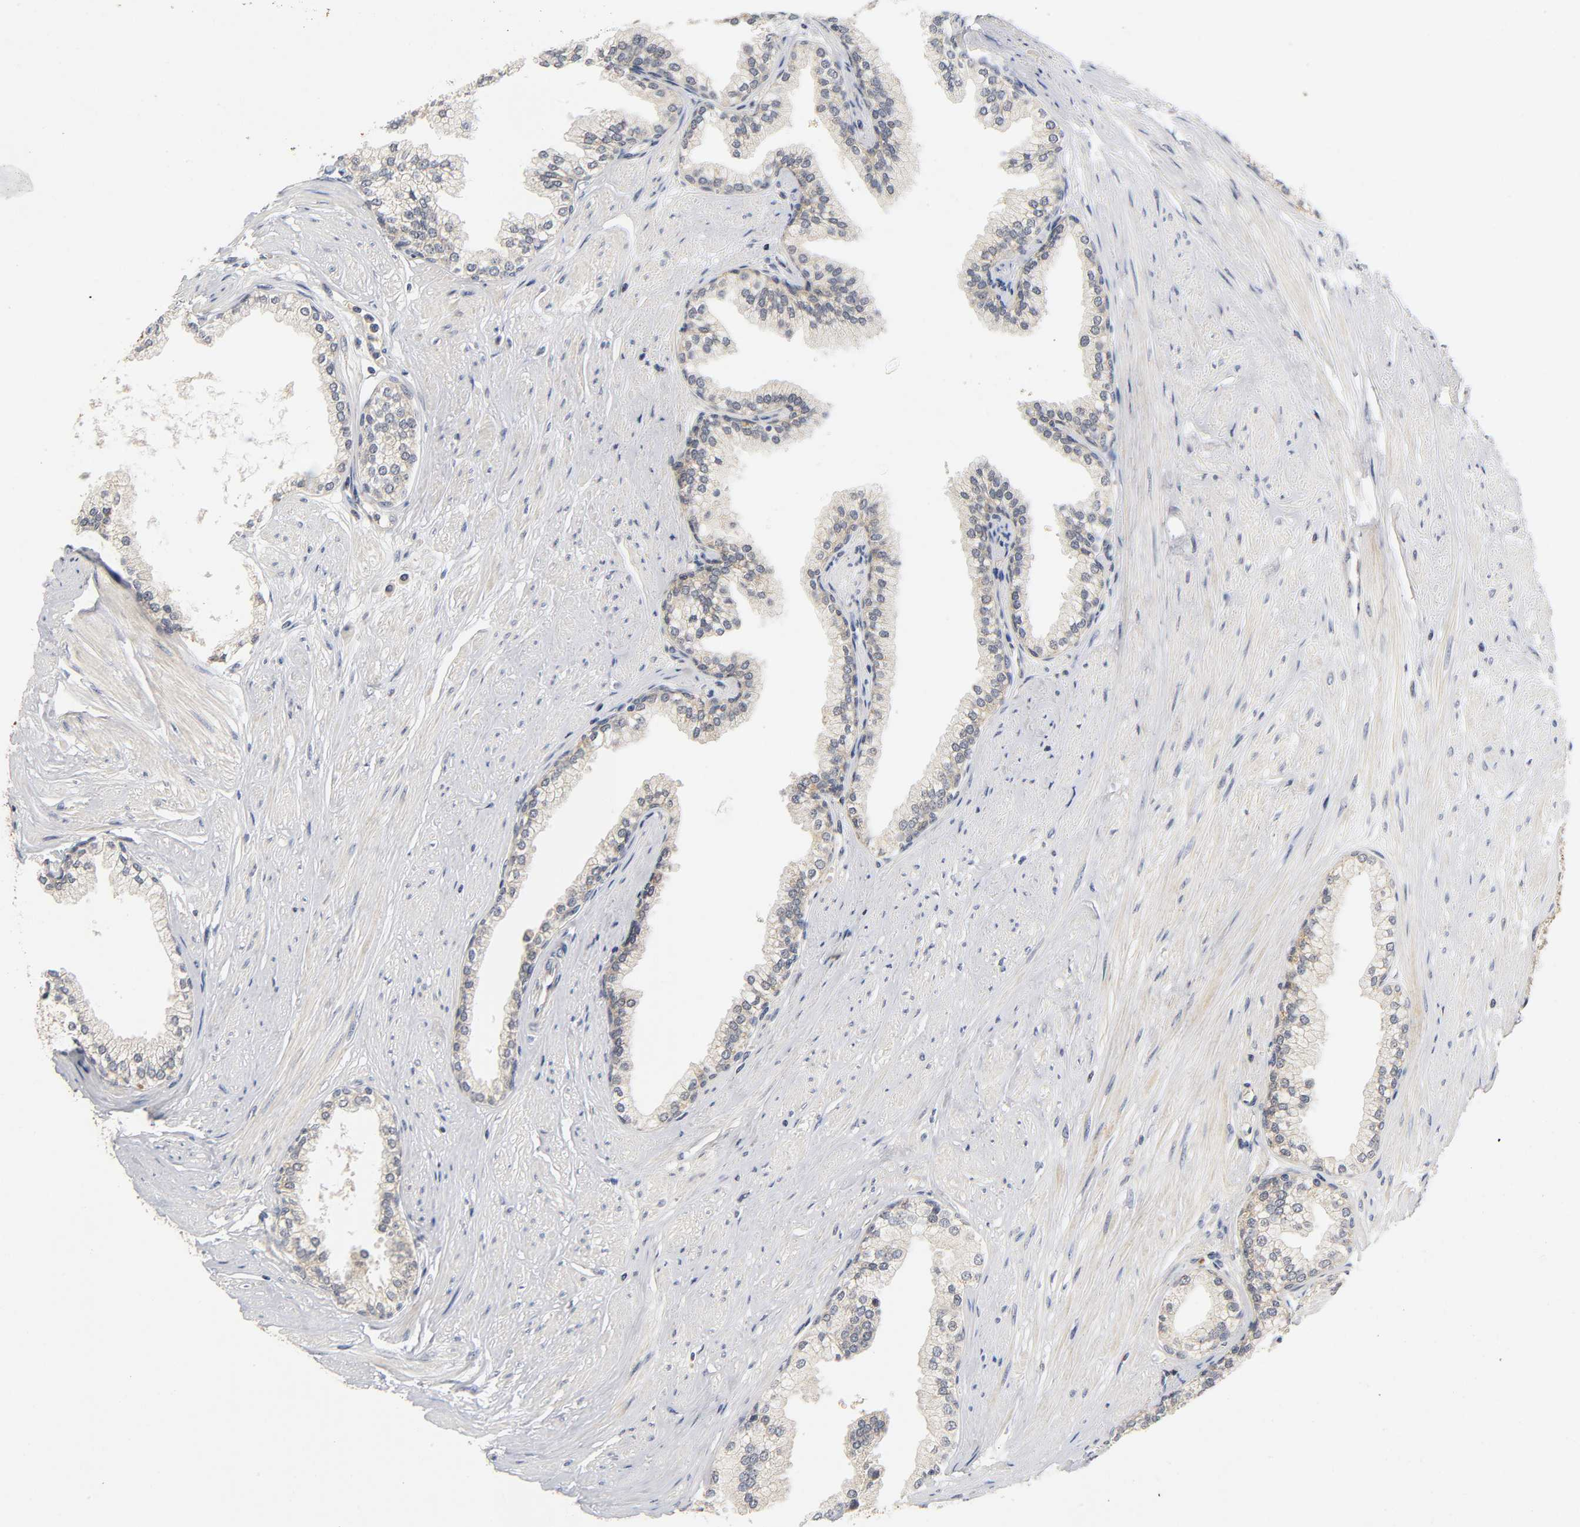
{"staining": {"intensity": "negative", "quantity": "none", "location": "none"}, "tissue": "prostate", "cell_type": "Glandular cells", "image_type": "normal", "snomed": [{"axis": "morphology", "description": "Normal tissue, NOS"}, {"axis": "topography", "description": "Prostate"}], "caption": "Immunohistochemistry of normal human prostate reveals no positivity in glandular cells. (IHC, brightfield microscopy, high magnification).", "gene": "NRP1", "patient": {"sex": "male", "age": 64}}